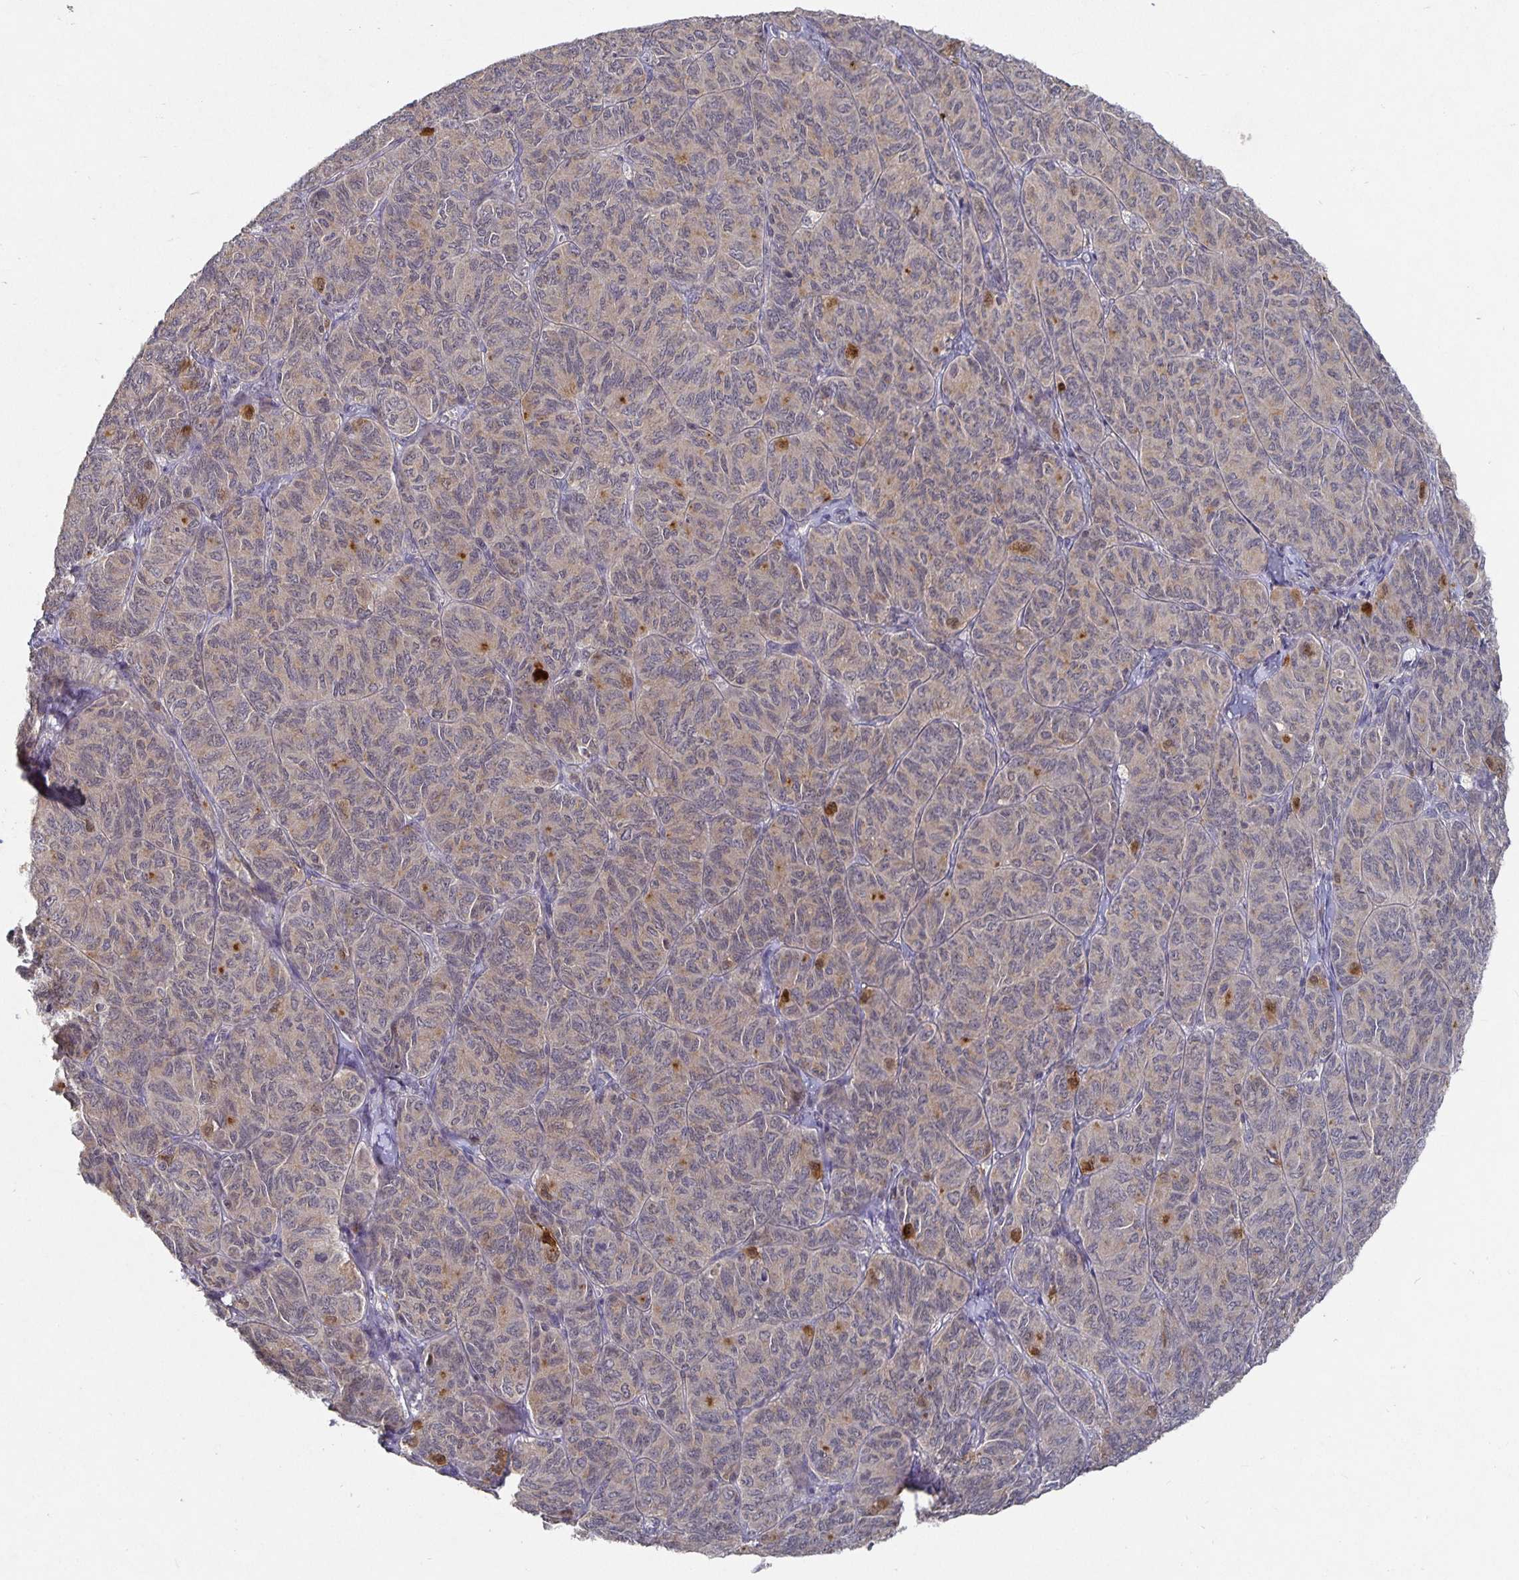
{"staining": {"intensity": "weak", "quantity": "<25%", "location": "cytoplasmic/membranous"}, "tissue": "ovarian cancer", "cell_type": "Tumor cells", "image_type": "cancer", "snomed": [{"axis": "morphology", "description": "Carcinoma, endometroid"}, {"axis": "topography", "description": "Ovary"}], "caption": "This is a image of immunohistochemistry staining of endometroid carcinoma (ovarian), which shows no staining in tumor cells.", "gene": "HEPN1", "patient": {"sex": "female", "age": 80}}